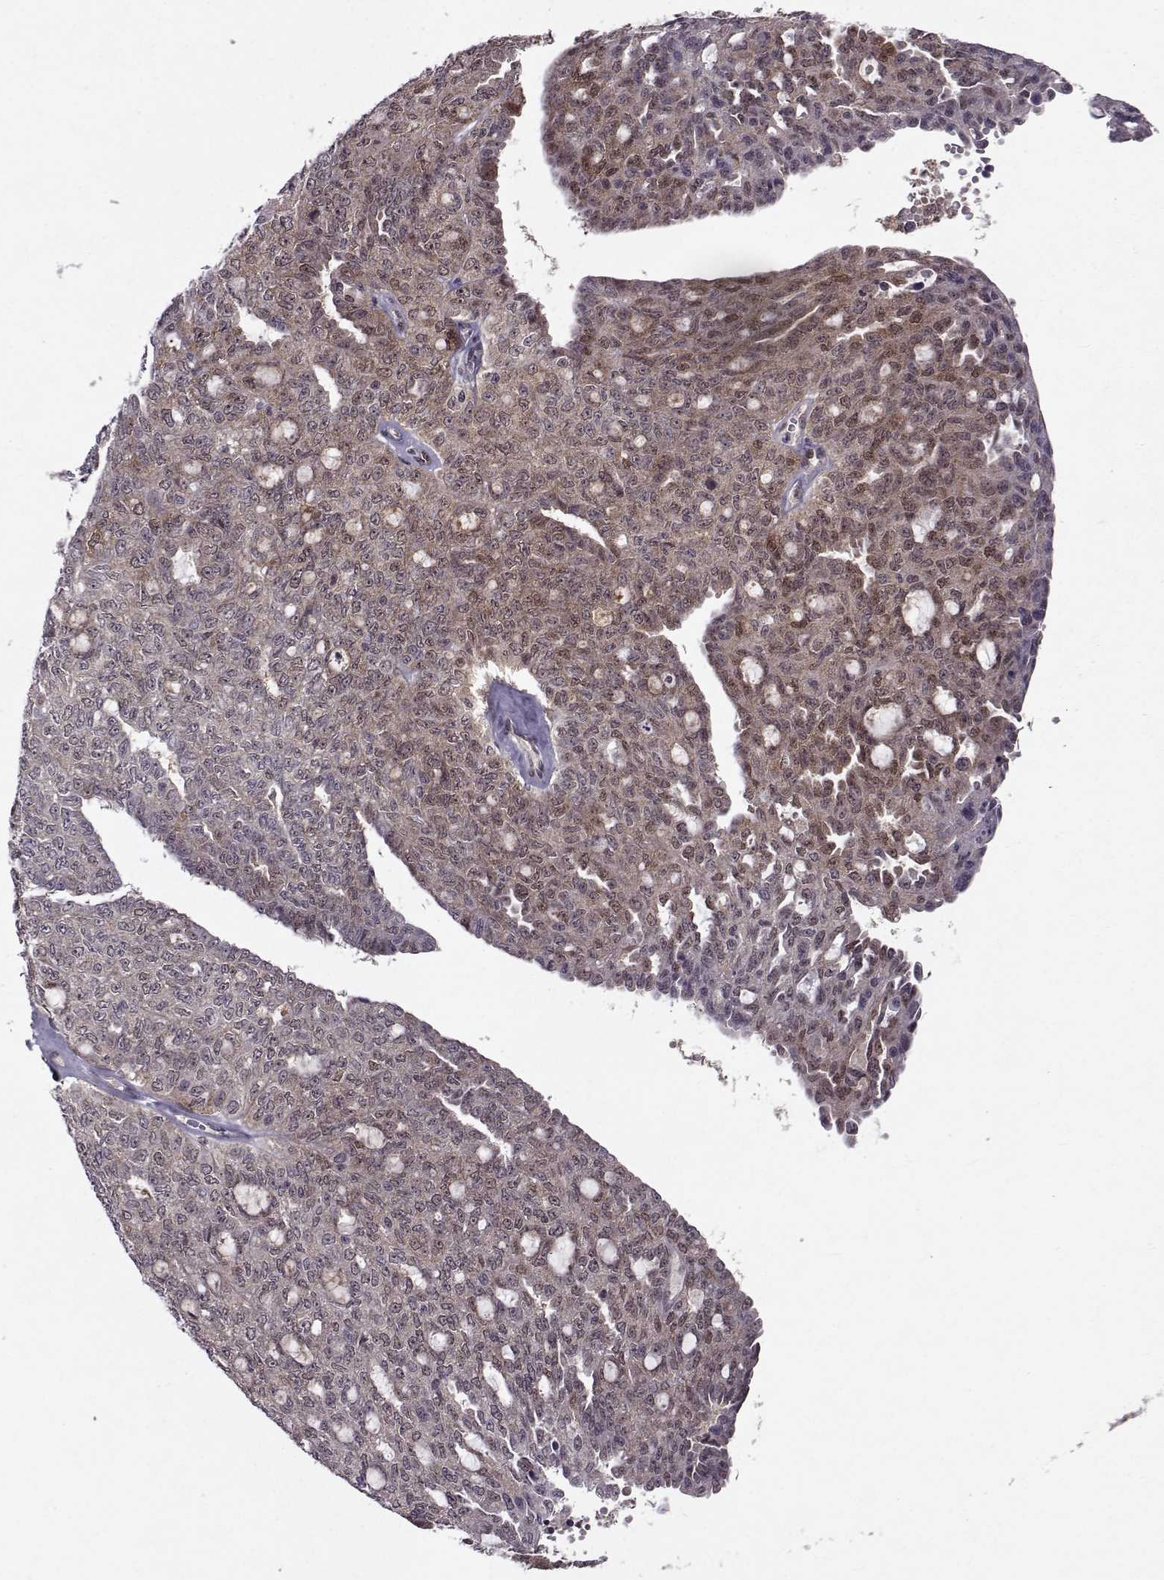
{"staining": {"intensity": "weak", "quantity": "25%-75%", "location": "cytoplasmic/membranous,nuclear"}, "tissue": "ovarian cancer", "cell_type": "Tumor cells", "image_type": "cancer", "snomed": [{"axis": "morphology", "description": "Cystadenocarcinoma, serous, NOS"}, {"axis": "topography", "description": "Ovary"}], "caption": "An image of ovarian serous cystadenocarcinoma stained for a protein exhibits weak cytoplasmic/membranous and nuclear brown staining in tumor cells.", "gene": "CDK4", "patient": {"sex": "female", "age": 71}}